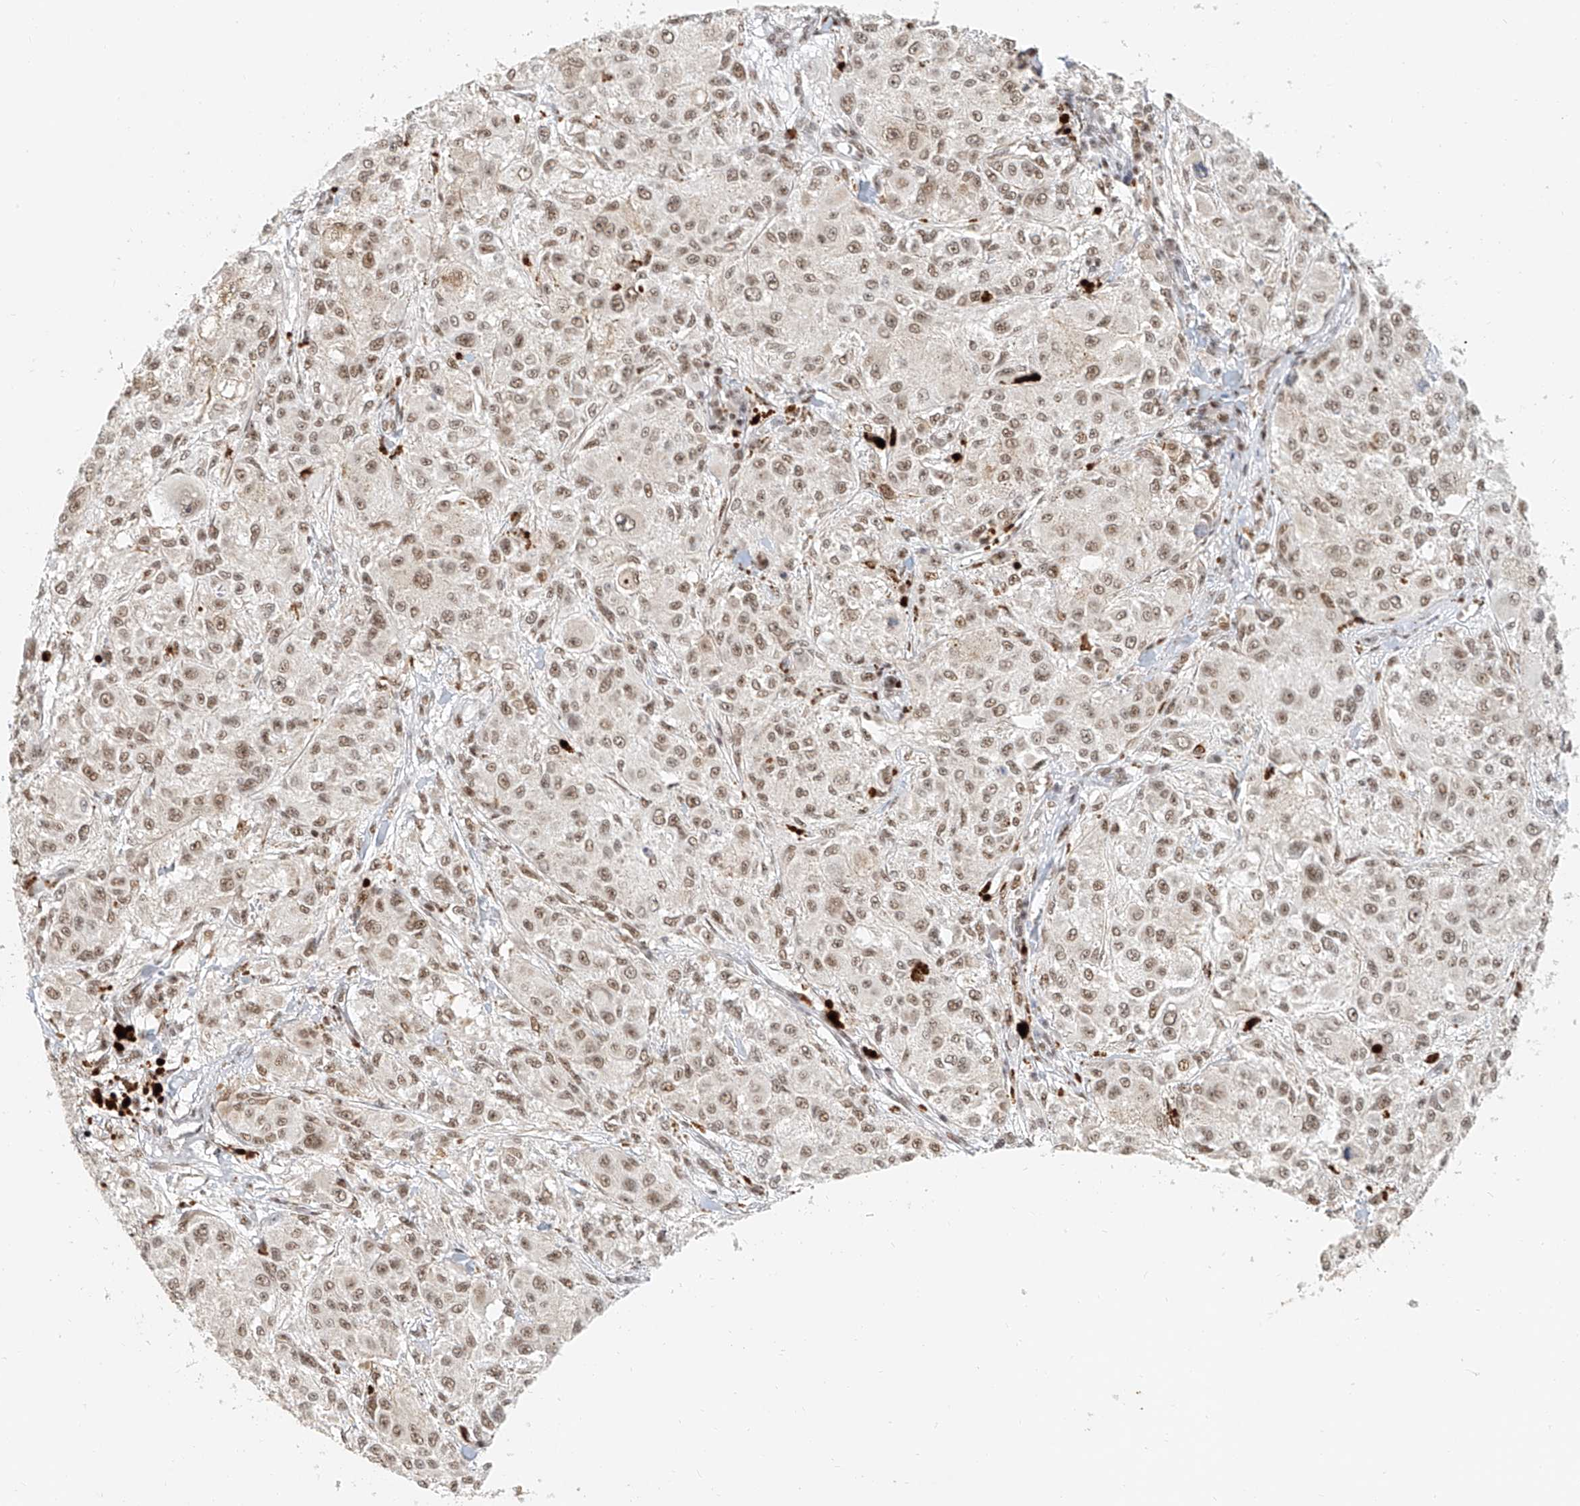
{"staining": {"intensity": "moderate", "quantity": ">75%", "location": "nuclear"}, "tissue": "melanoma", "cell_type": "Tumor cells", "image_type": "cancer", "snomed": [{"axis": "morphology", "description": "Necrosis, NOS"}, {"axis": "morphology", "description": "Malignant melanoma, NOS"}, {"axis": "topography", "description": "Skin"}], "caption": "DAB immunohistochemical staining of malignant melanoma demonstrates moderate nuclear protein staining in approximately >75% of tumor cells.", "gene": "CXorf58", "patient": {"sex": "female", "age": 87}}